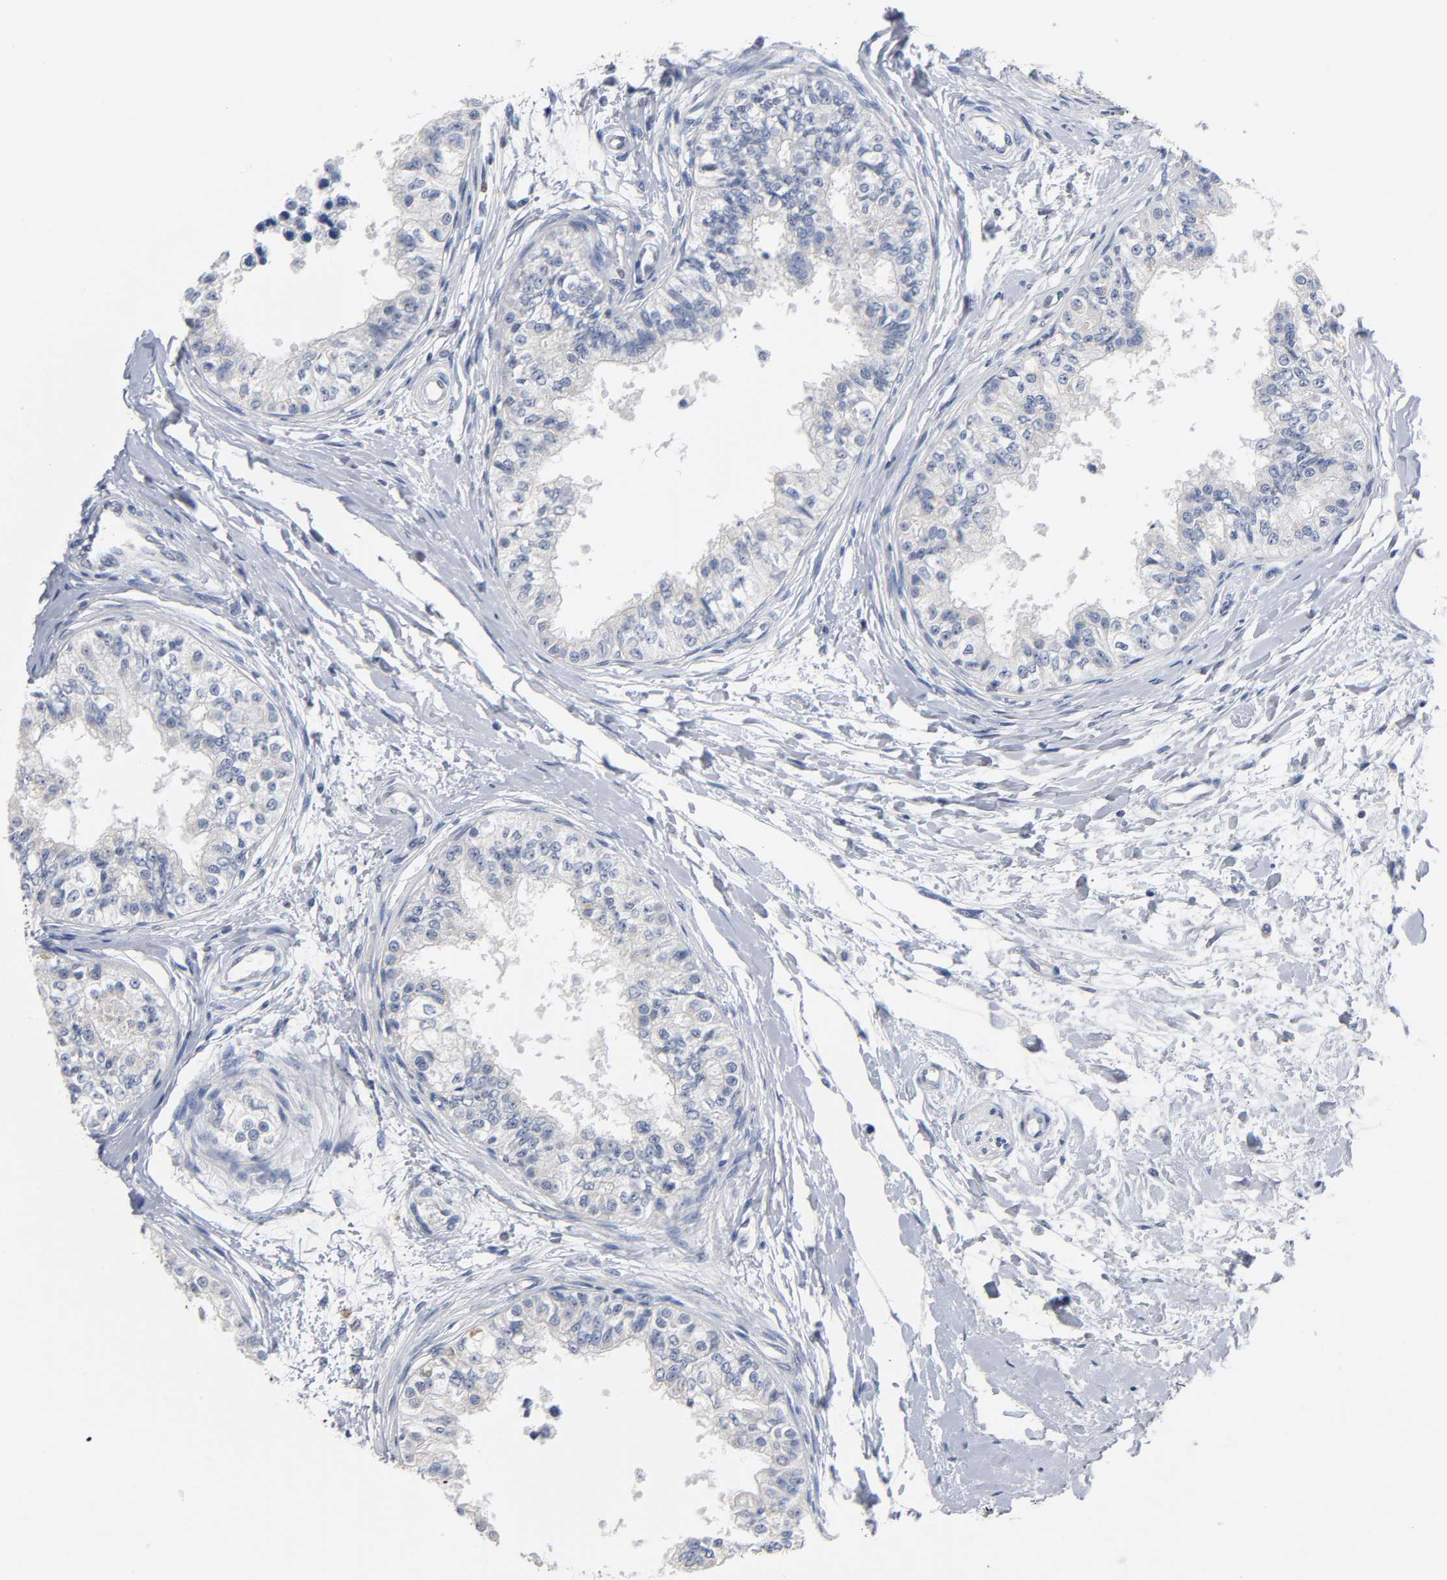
{"staining": {"intensity": "negative", "quantity": "none", "location": "none"}, "tissue": "epididymis", "cell_type": "Glandular cells", "image_type": "normal", "snomed": [{"axis": "morphology", "description": "Normal tissue, NOS"}, {"axis": "morphology", "description": "Adenocarcinoma, metastatic, NOS"}, {"axis": "topography", "description": "Testis"}, {"axis": "topography", "description": "Epididymis"}], "caption": "The micrograph exhibits no significant expression in glandular cells of epididymis.", "gene": "NFATC1", "patient": {"sex": "male", "age": 26}}